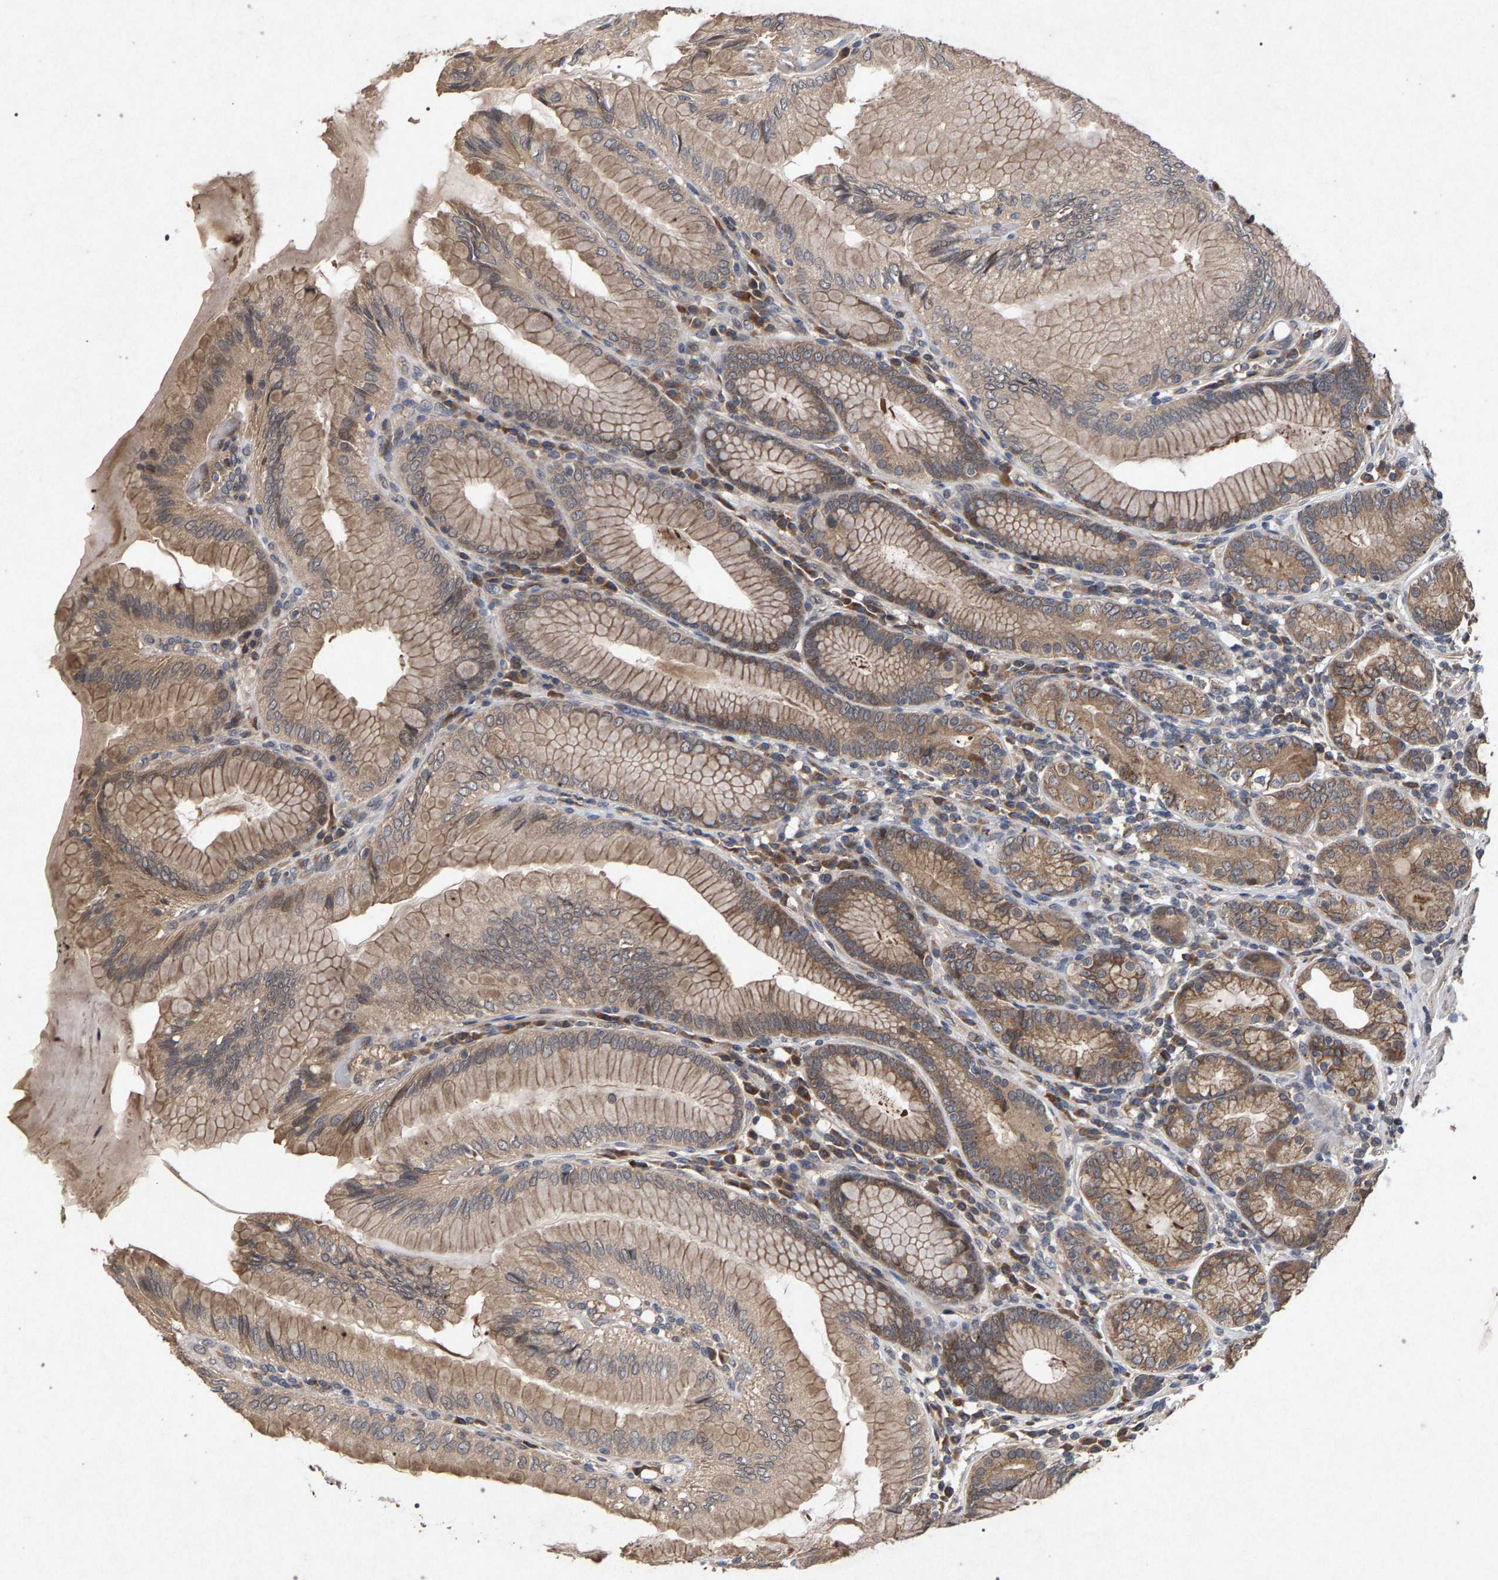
{"staining": {"intensity": "moderate", "quantity": ">75%", "location": "cytoplasmic/membranous"}, "tissue": "stomach", "cell_type": "Glandular cells", "image_type": "normal", "snomed": [{"axis": "morphology", "description": "Normal tissue, NOS"}, {"axis": "topography", "description": "Stomach, lower"}], "caption": "Brown immunohistochemical staining in unremarkable human stomach reveals moderate cytoplasmic/membranous staining in about >75% of glandular cells. The staining was performed using DAB to visualize the protein expression in brown, while the nuclei were stained in blue with hematoxylin (Magnification: 20x).", "gene": "SLC4A4", "patient": {"sex": "female", "age": 76}}